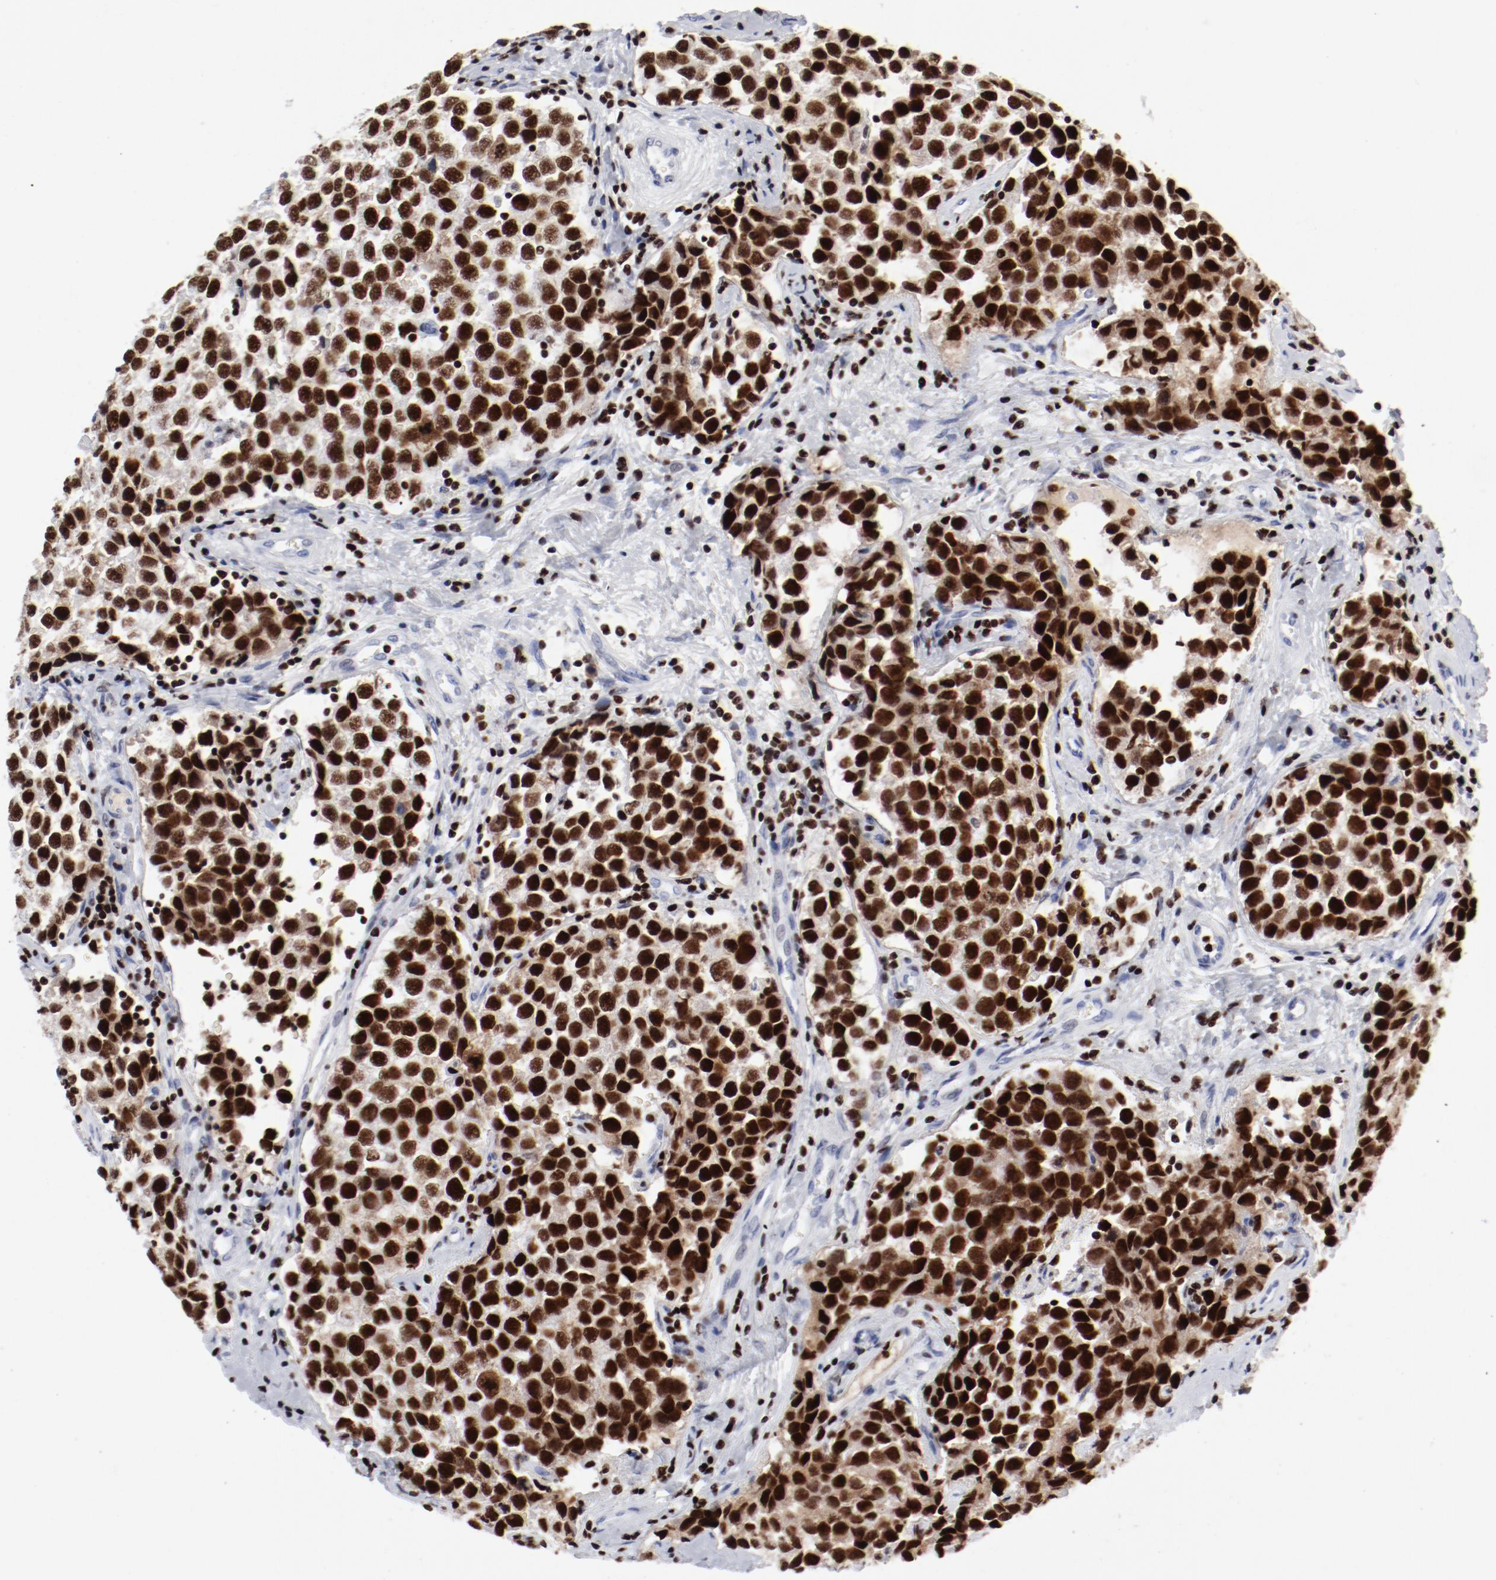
{"staining": {"intensity": "moderate", "quantity": ">75%", "location": "cytoplasmic/membranous,nuclear"}, "tissue": "testis cancer", "cell_type": "Tumor cells", "image_type": "cancer", "snomed": [{"axis": "morphology", "description": "Seminoma, NOS"}, {"axis": "topography", "description": "Testis"}], "caption": "High-magnification brightfield microscopy of seminoma (testis) stained with DAB (brown) and counterstained with hematoxylin (blue). tumor cells exhibit moderate cytoplasmic/membranous and nuclear expression is seen in approximately>75% of cells. The staining is performed using DAB (3,3'-diaminobenzidine) brown chromogen to label protein expression. The nuclei are counter-stained blue using hematoxylin.", "gene": "SMARCC2", "patient": {"sex": "male", "age": 39}}